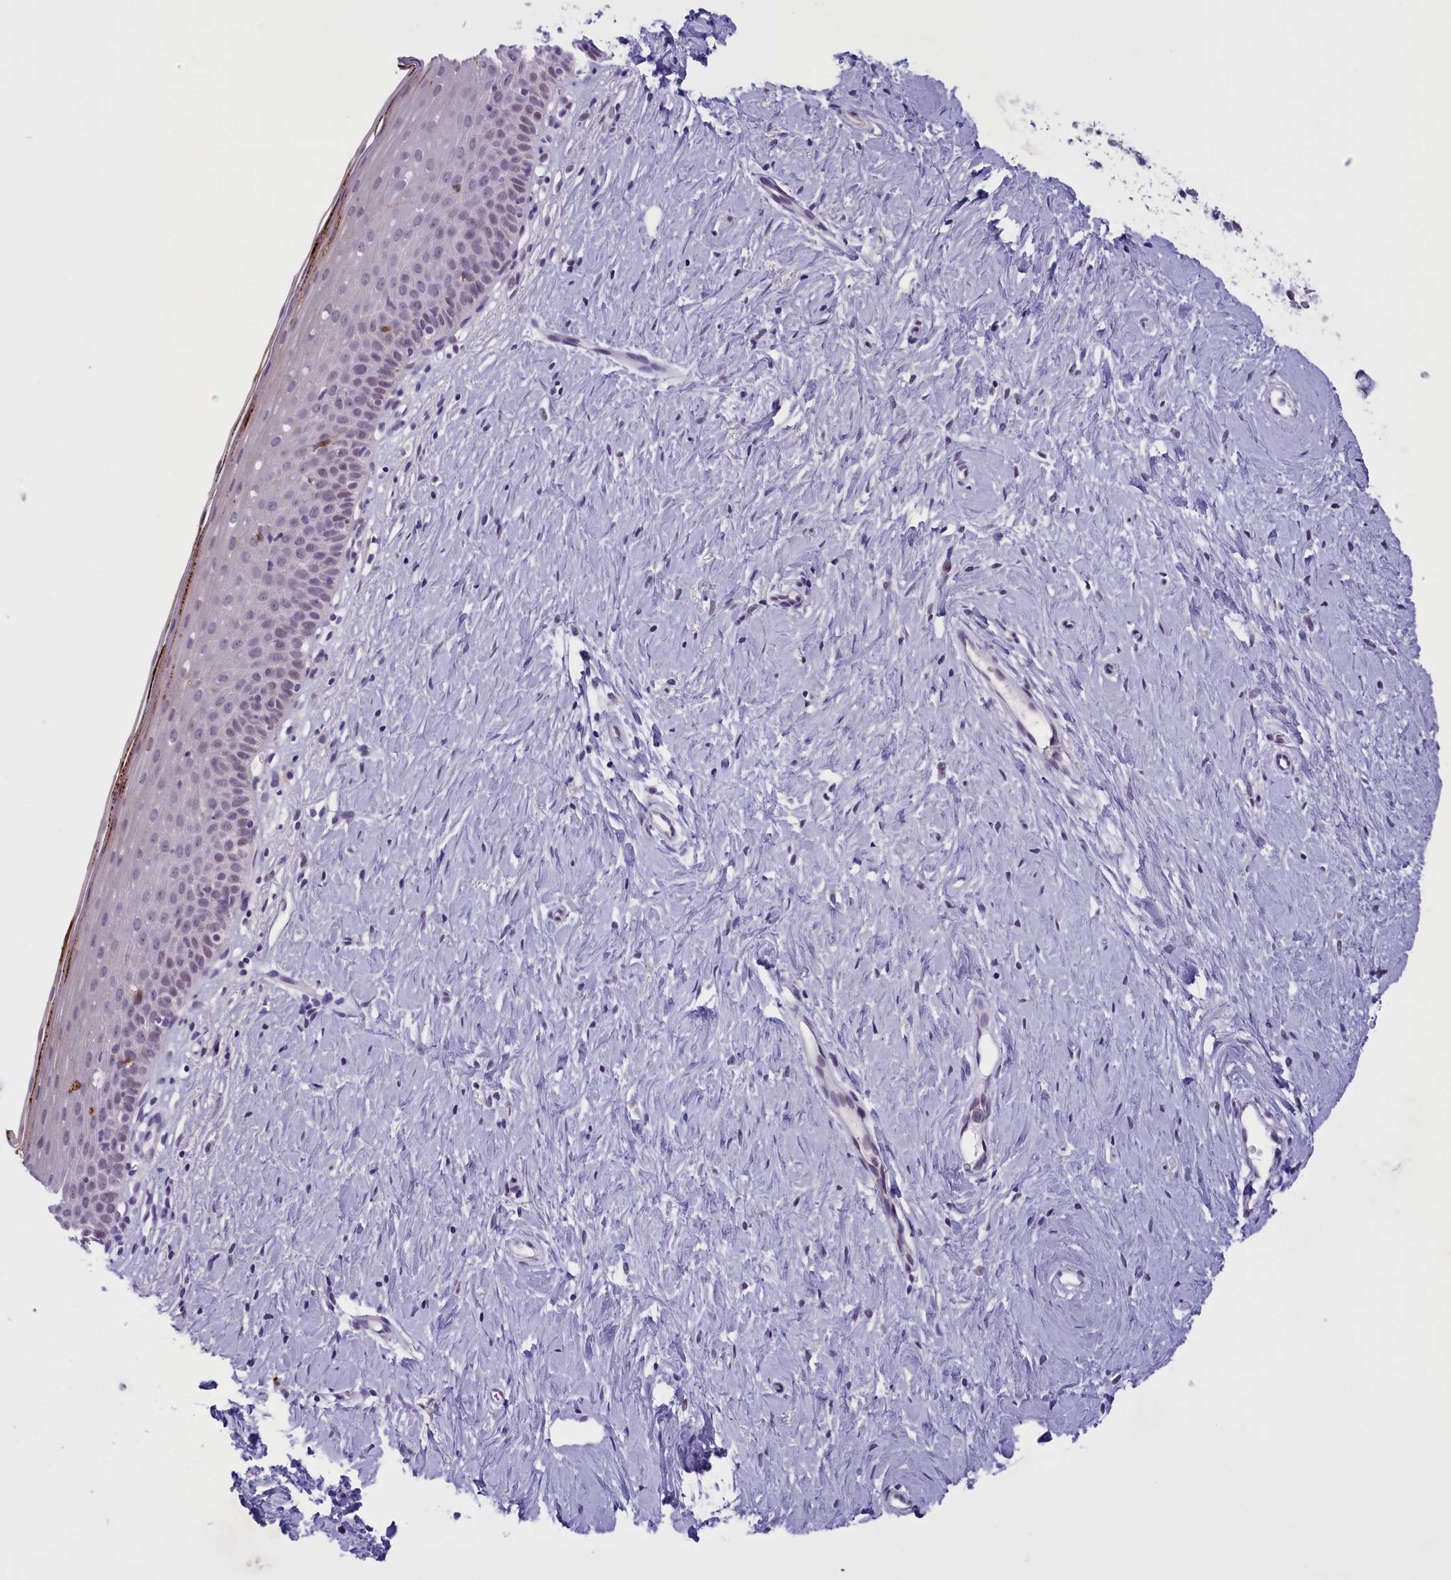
{"staining": {"intensity": "weak", "quantity": "<25%", "location": "cytoplasmic/membranous"}, "tissue": "cervix", "cell_type": "Glandular cells", "image_type": "normal", "snomed": [{"axis": "morphology", "description": "Normal tissue, NOS"}, {"axis": "topography", "description": "Cervix"}], "caption": "IHC of normal human cervix exhibits no positivity in glandular cells. The staining was performed using DAB to visualize the protein expression in brown, while the nuclei were stained in blue with hematoxylin (Magnification: 20x).", "gene": "ELOA2", "patient": {"sex": "female", "age": 57}}